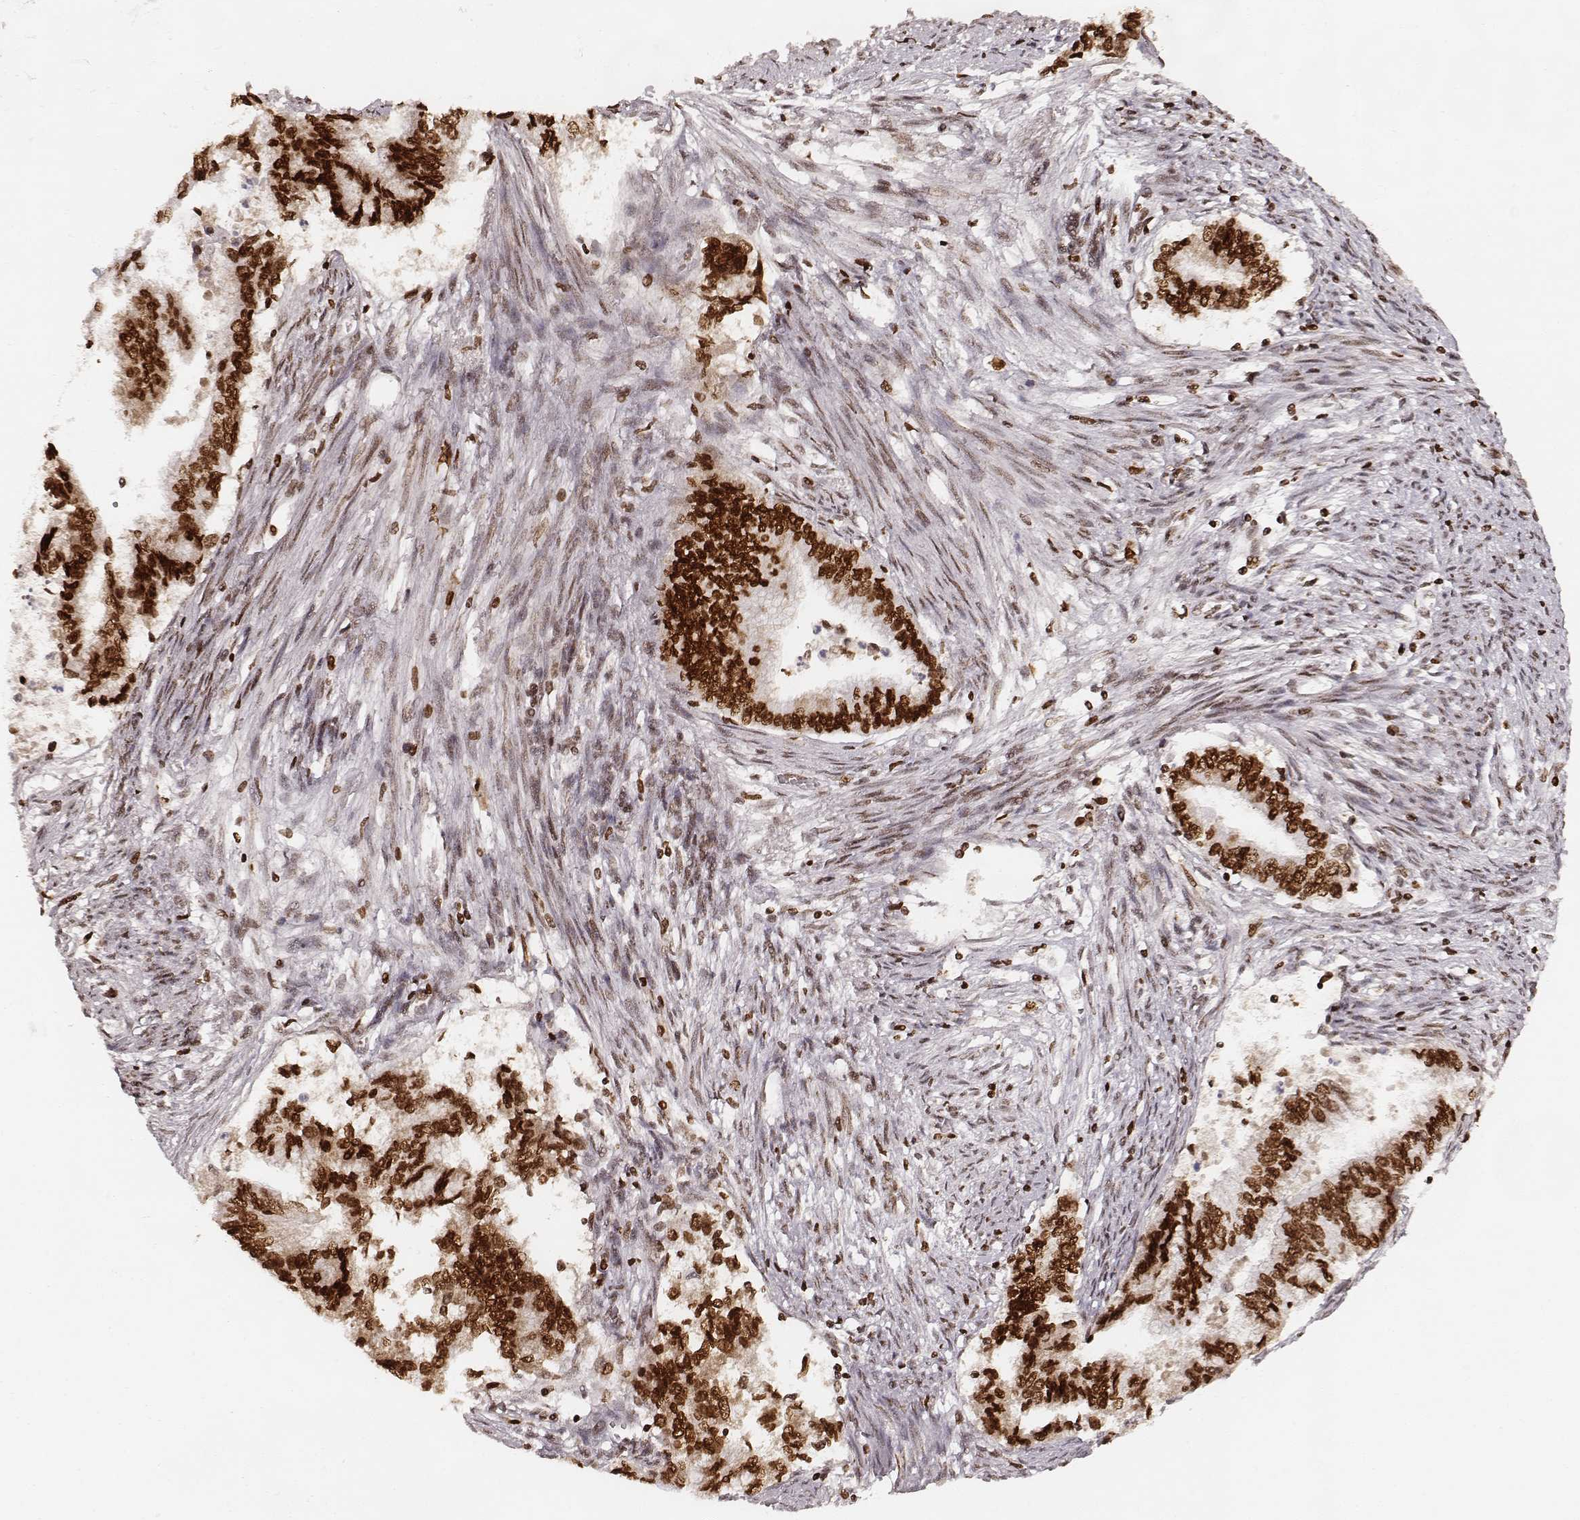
{"staining": {"intensity": "strong", "quantity": ">75%", "location": "nuclear"}, "tissue": "endometrial cancer", "cell_type": "Tumor cells", "image_type": "cancer", "snomed": [{"axis": "morphology", "description": "Adenocarcinoma, NOS"}, {"axis": "topography", "description": "Endometrium"}], "caption": "Strong nuclear staining is seen in approximately >75% of tumor cells in endometrial cancer. (IHC, brightfield microscopy, high magnification).", "gene": "PARP1", "patient": {"sex": "female", "age": 65}}